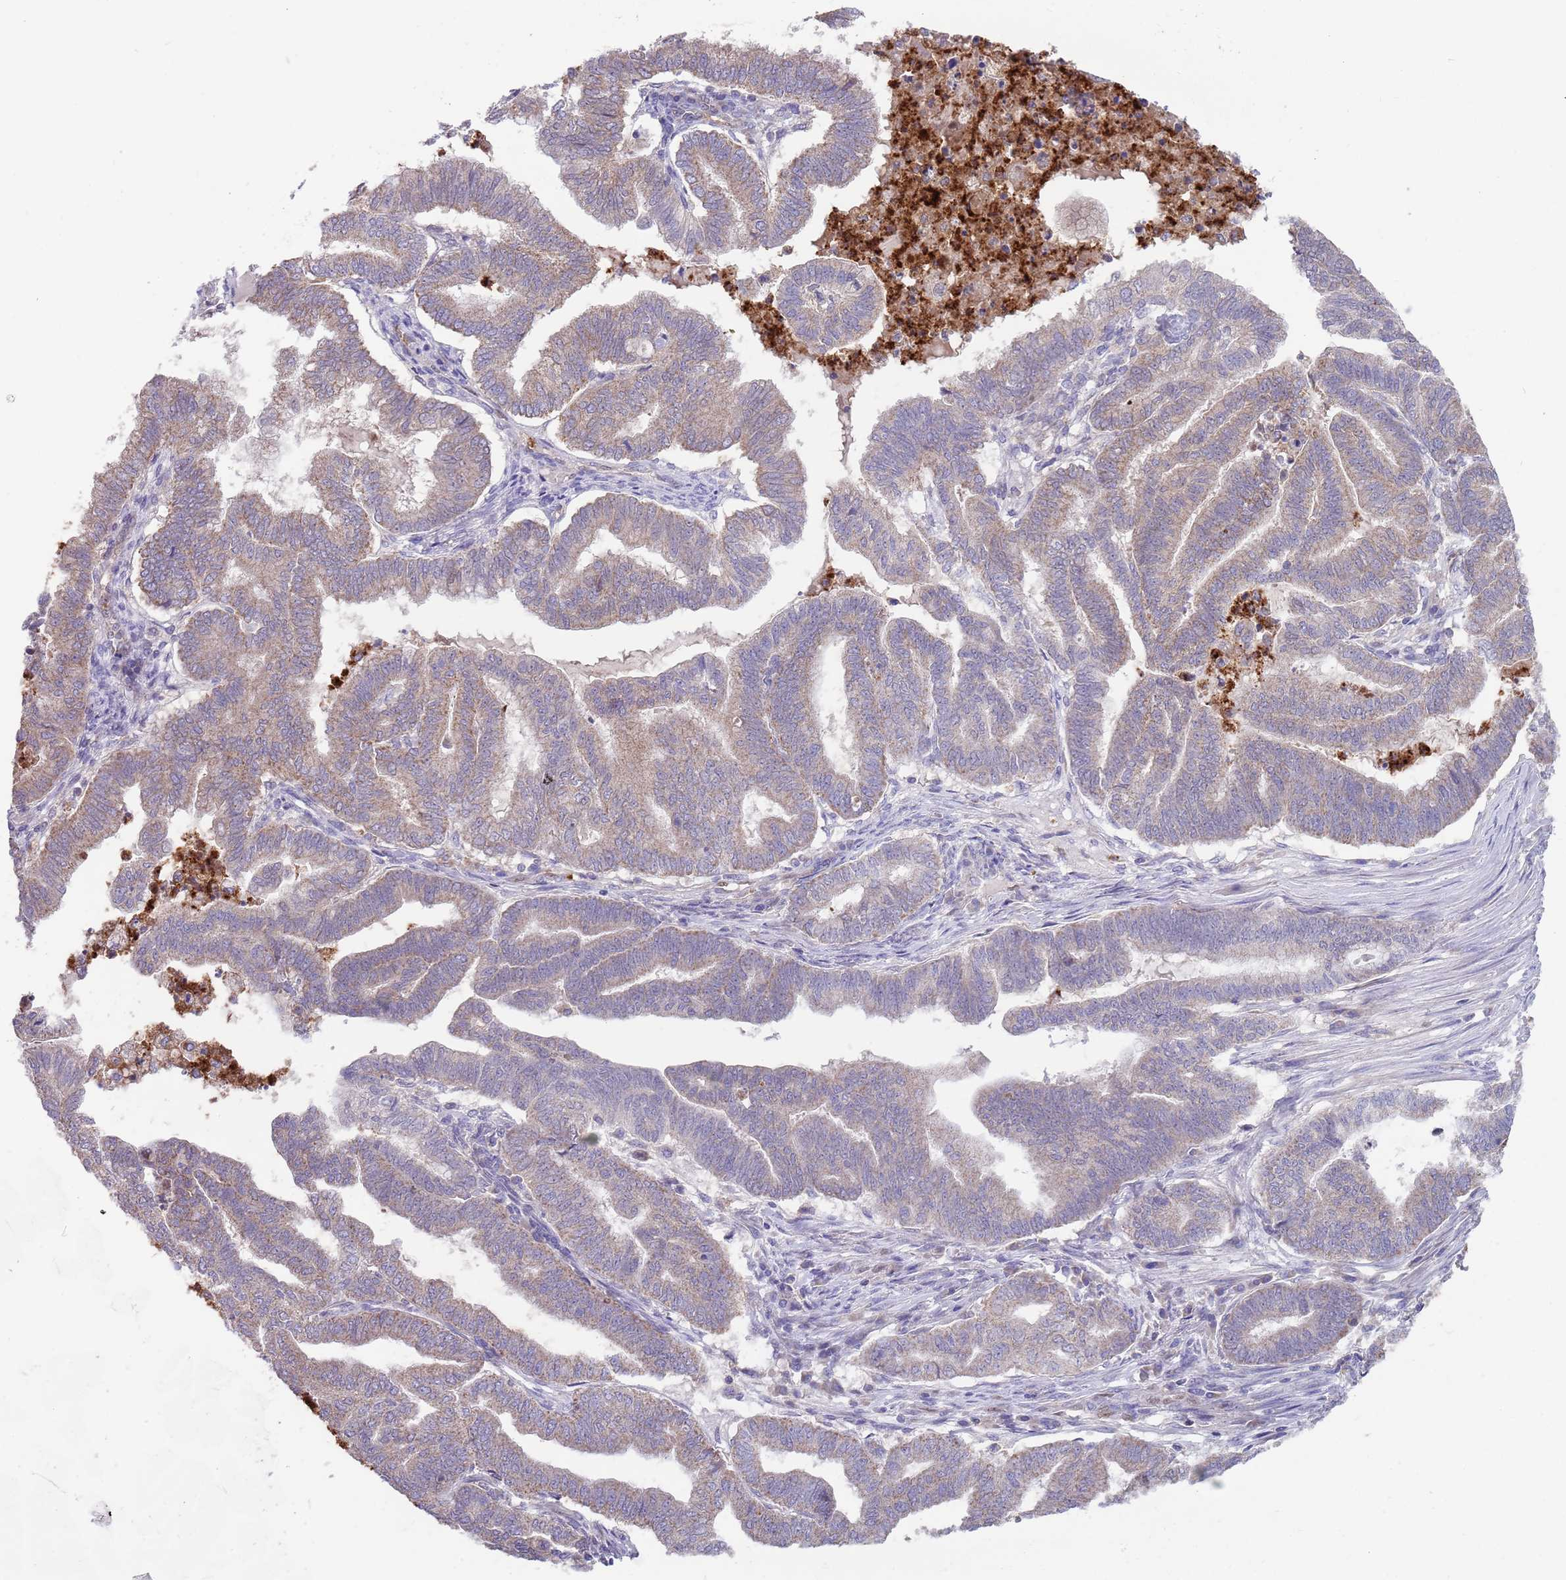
{"staining": {"intensity": "weak", "quantity": "25%-75%", "location": "cytoplasmic/membranous"}, "tissue": "endometrial cancer", "cell_type": "Tumor cells", "image_type": "cancer", "snomed": [{"axis": "morphology", "description": "Adenocarcinoma, NOS"}, {"axis": "topography", "description": "Endometrium"}], "caption": "IHC histopathology image of neoplastic tissue: human endometrial cancer (adenocarcinoma) stained using immunohistochemistry (IHC) demonstrates low levels of weak protein expression localized specifically in the cytoplasmic/membranous of tumor cells, appearing as a cytoplasmic/membranous brown color.", "gene": "DDT", "patient": {"sex": "female", "age": 79}}